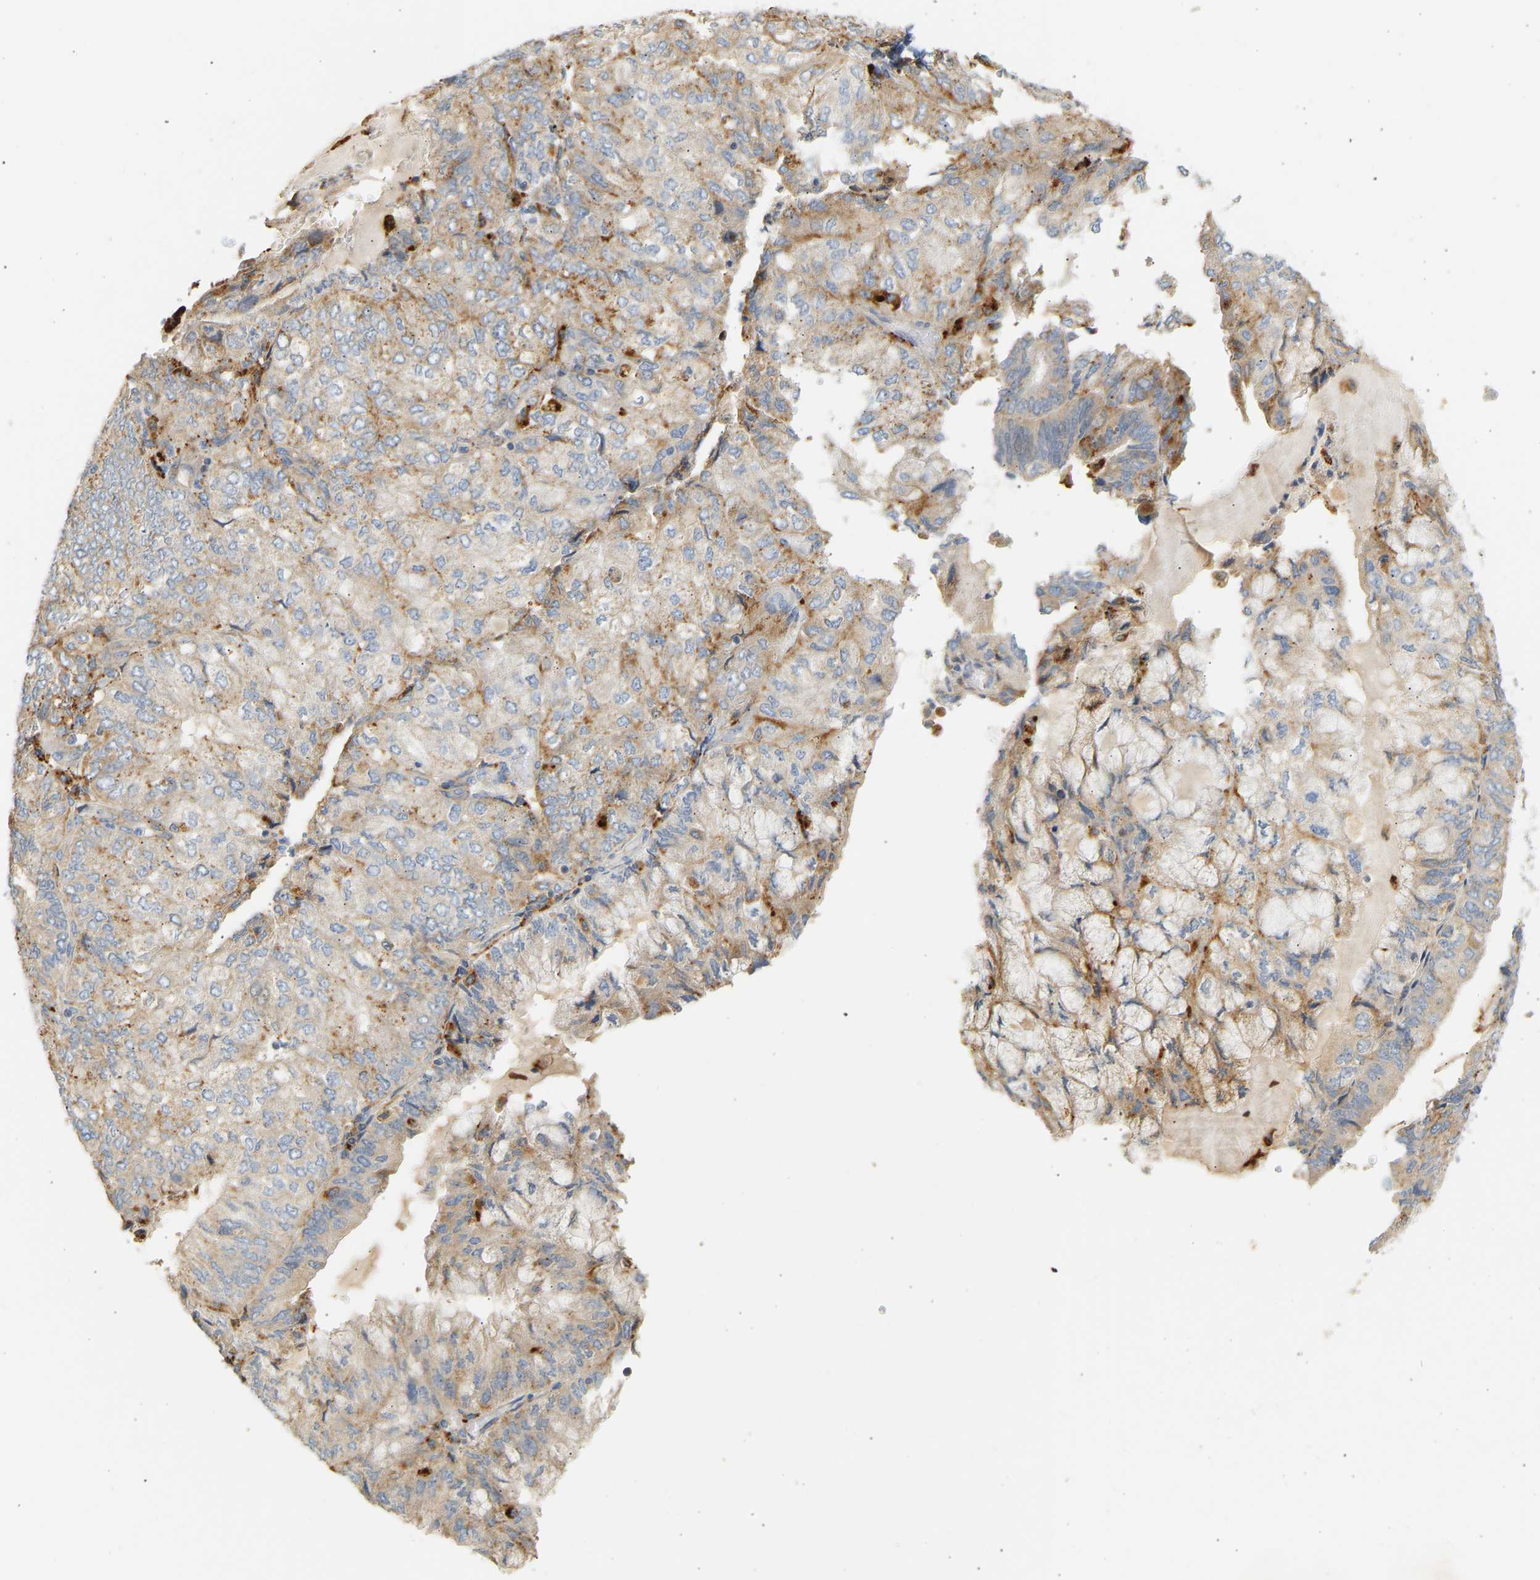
{"staining": {"intensity": "weak", "quantity": ">75%", "location": "cytoplasmic/membranous"}, "tissue": "endometrial cancer", "cell_type": "Tumor cells", "image_type": "cancer", "snomed": [{"axis": "morphology", "description": "Adenocarcinoma, NOS"}, {"axis": "topography", "description": "Endometrium"}], "caption": "Brown immunohistochemical staining in endometrial cancer shows weak cytoplasmic/membranous positivity in approximately >75% of tumor cells. The staining is performed using DAB brown chromogen to label protein expression. The nuclei are counter-stained blue using hematoxylin.", "gene": "ENTHD1", "patient": {"sex": "female", "age": 81}}